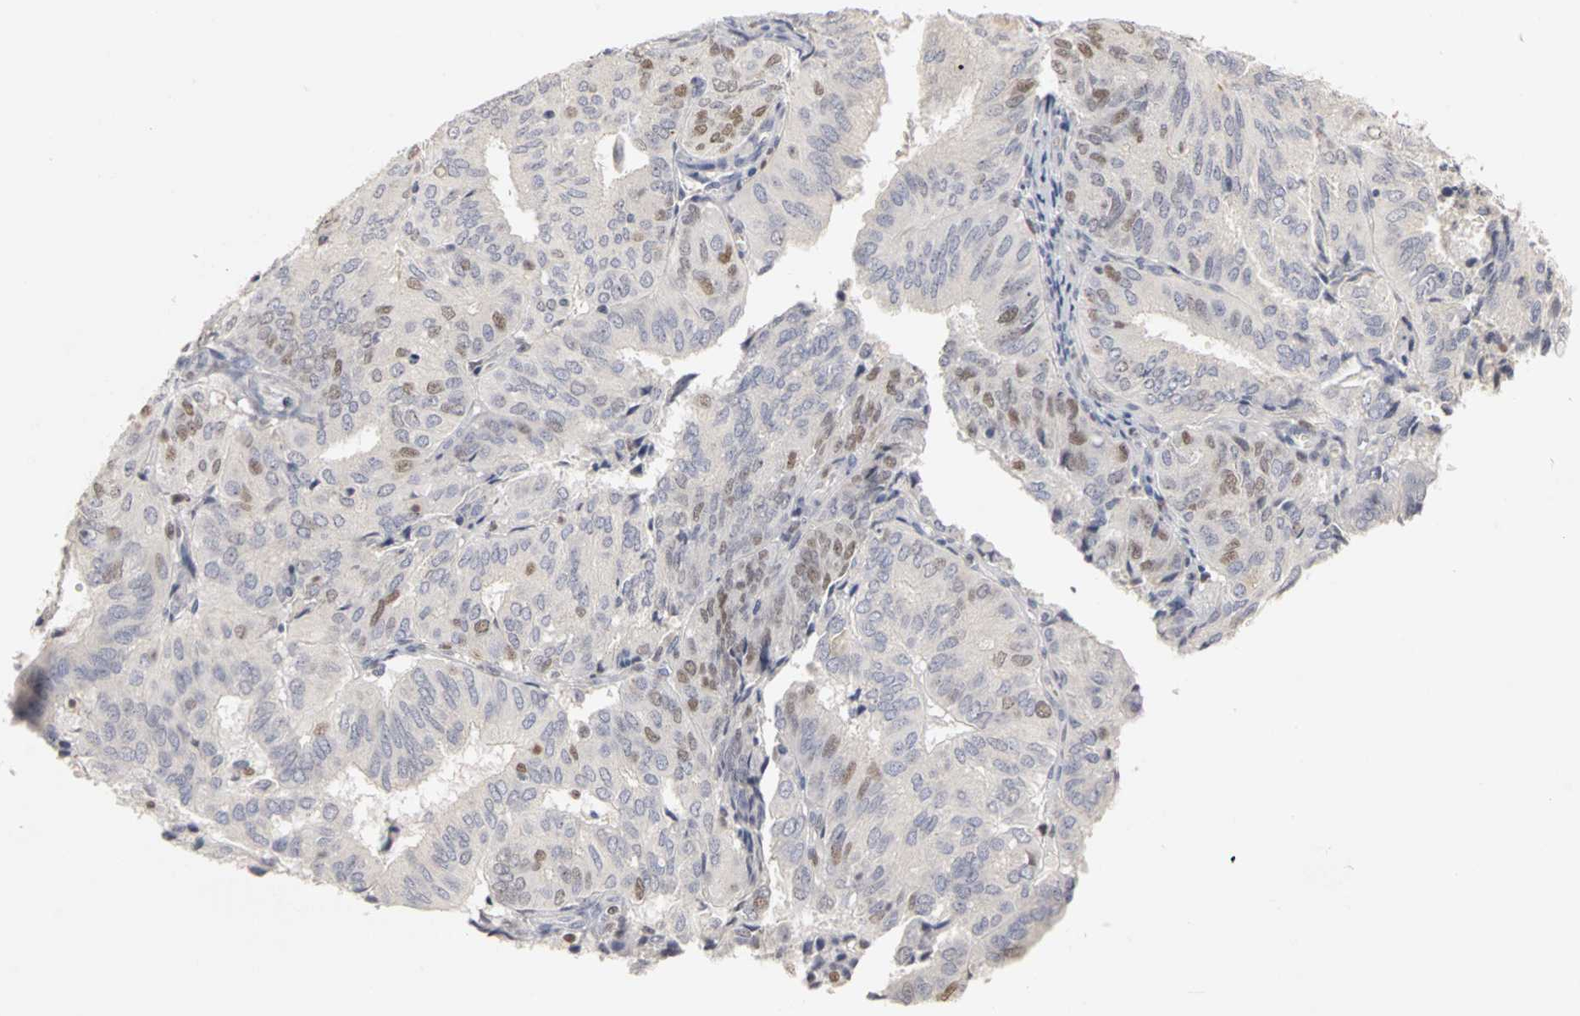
{"staining": {"intensity": "moderate", "quantity": "25%-75%", "location": "nuclear"}, "tissue": "endometrial cancer", "cell_type": "Tumor cells", "image_type": "cancer", "snomed": [{"axis": "morphology", "description": "Adenocarcinoma, NOS"}, {"axis": "topography", "description": "Uterus"}], "caption": "IHC (DAB) staining of human adenocarcinoma (endometrial) reveals moderate nuclear protein expression in about 25%-75% of tumor cells.", "gene": "MCM6", "patient": {"sex": "female", "age": 60}}